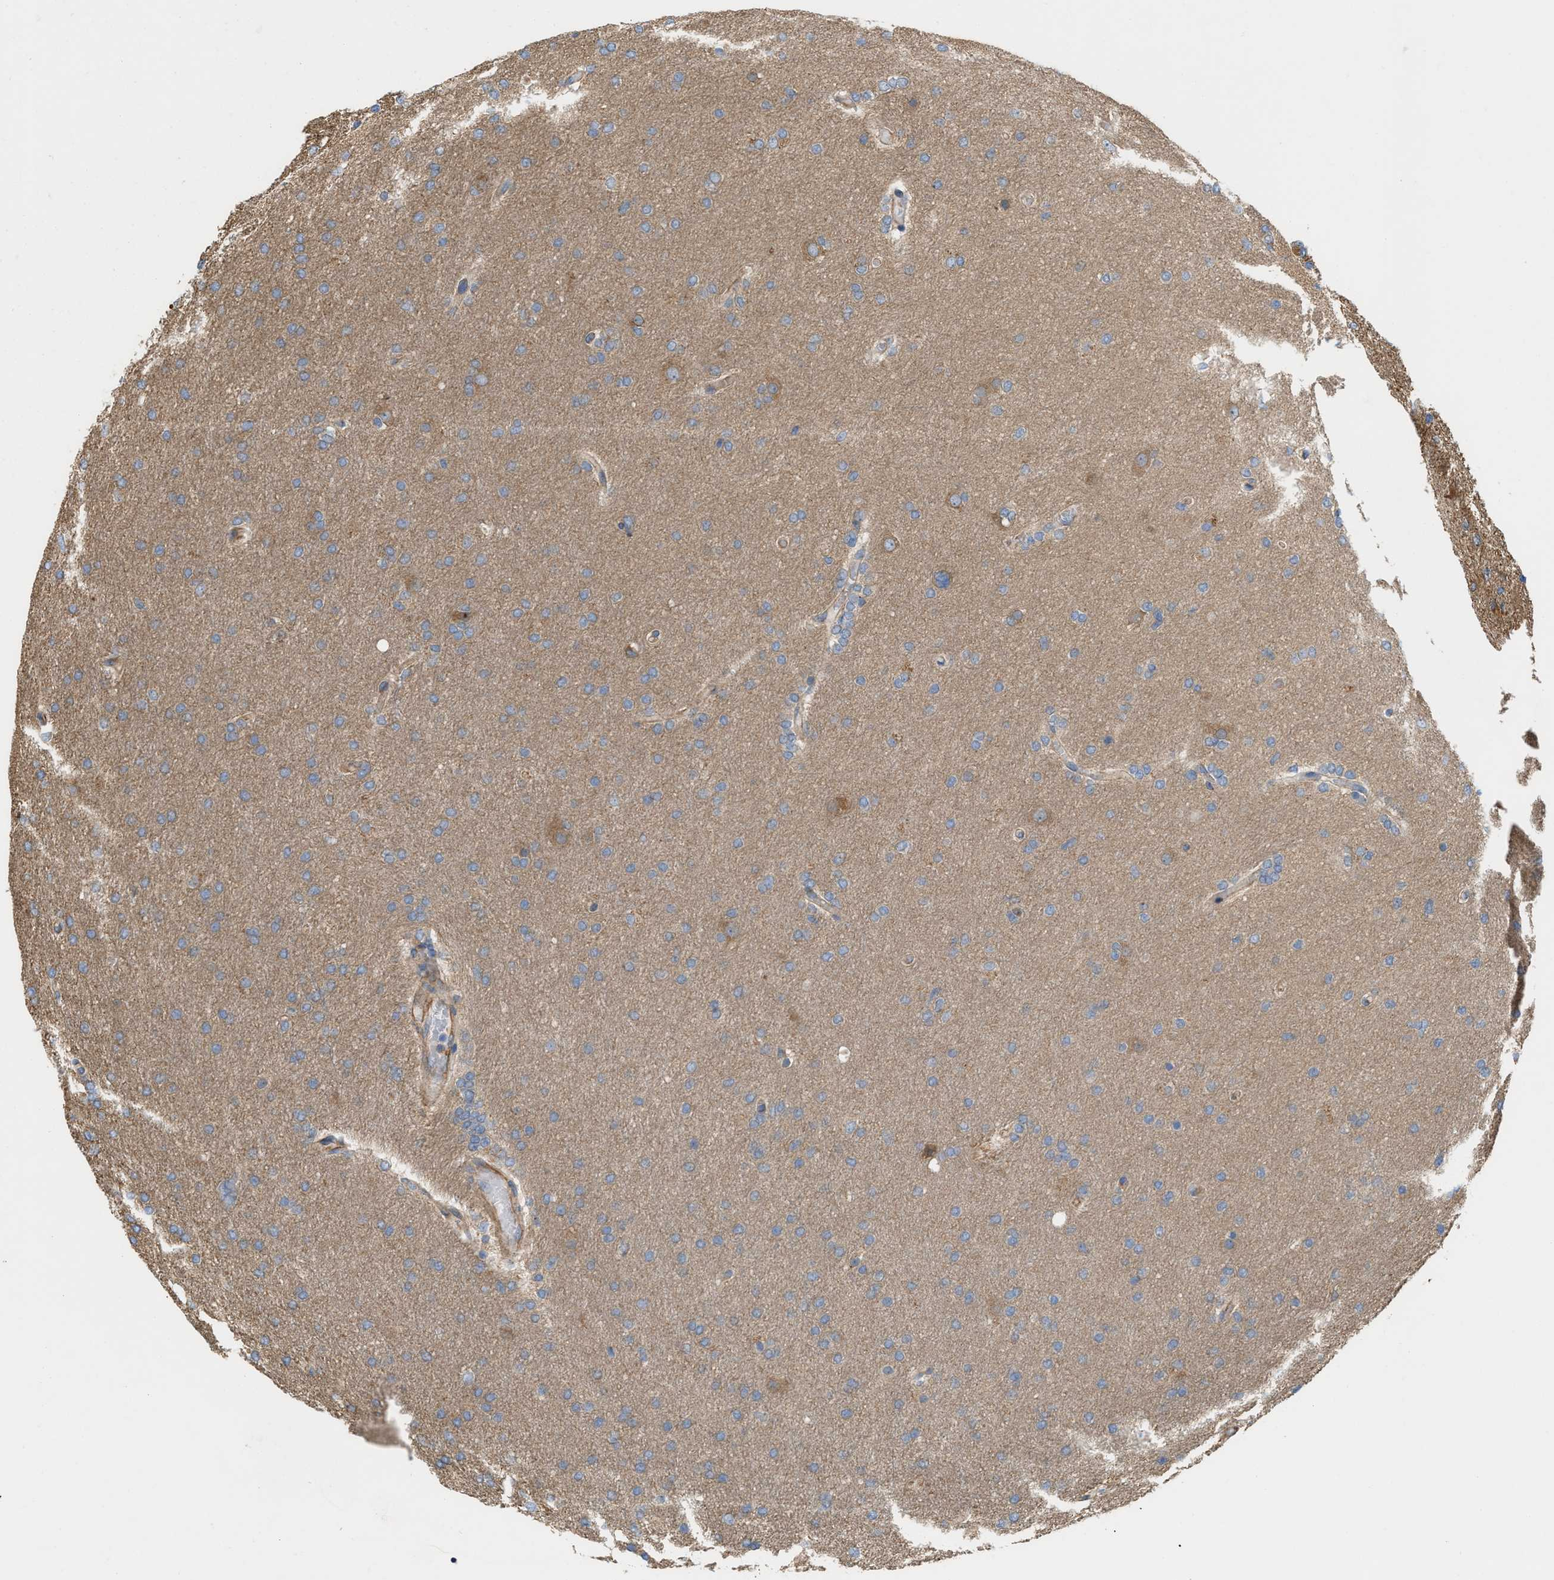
{"staining": {"intensity": "moderate", "quantity": "<25%", "location": "cytoplasmic/membranous"}, "tissue": "glioma", "cell_type": "Tumor cells", "image_type": "cancer", "snomed": [{"axis": "morphology", "description": "Glioma, malignant, High grade"}, {"axis": "topography", "description": "Cerebral cortex"}], "caption": "Immunohistochemistry photomicrograph of glioma stained for a protein (brown), which demonstrates low levels of moderate cytoplasmic/membranous positivity in approximately <25% of tumor cells.", "gene": "EPS15L1", "patient": {"sex": "female", "age": 36}}